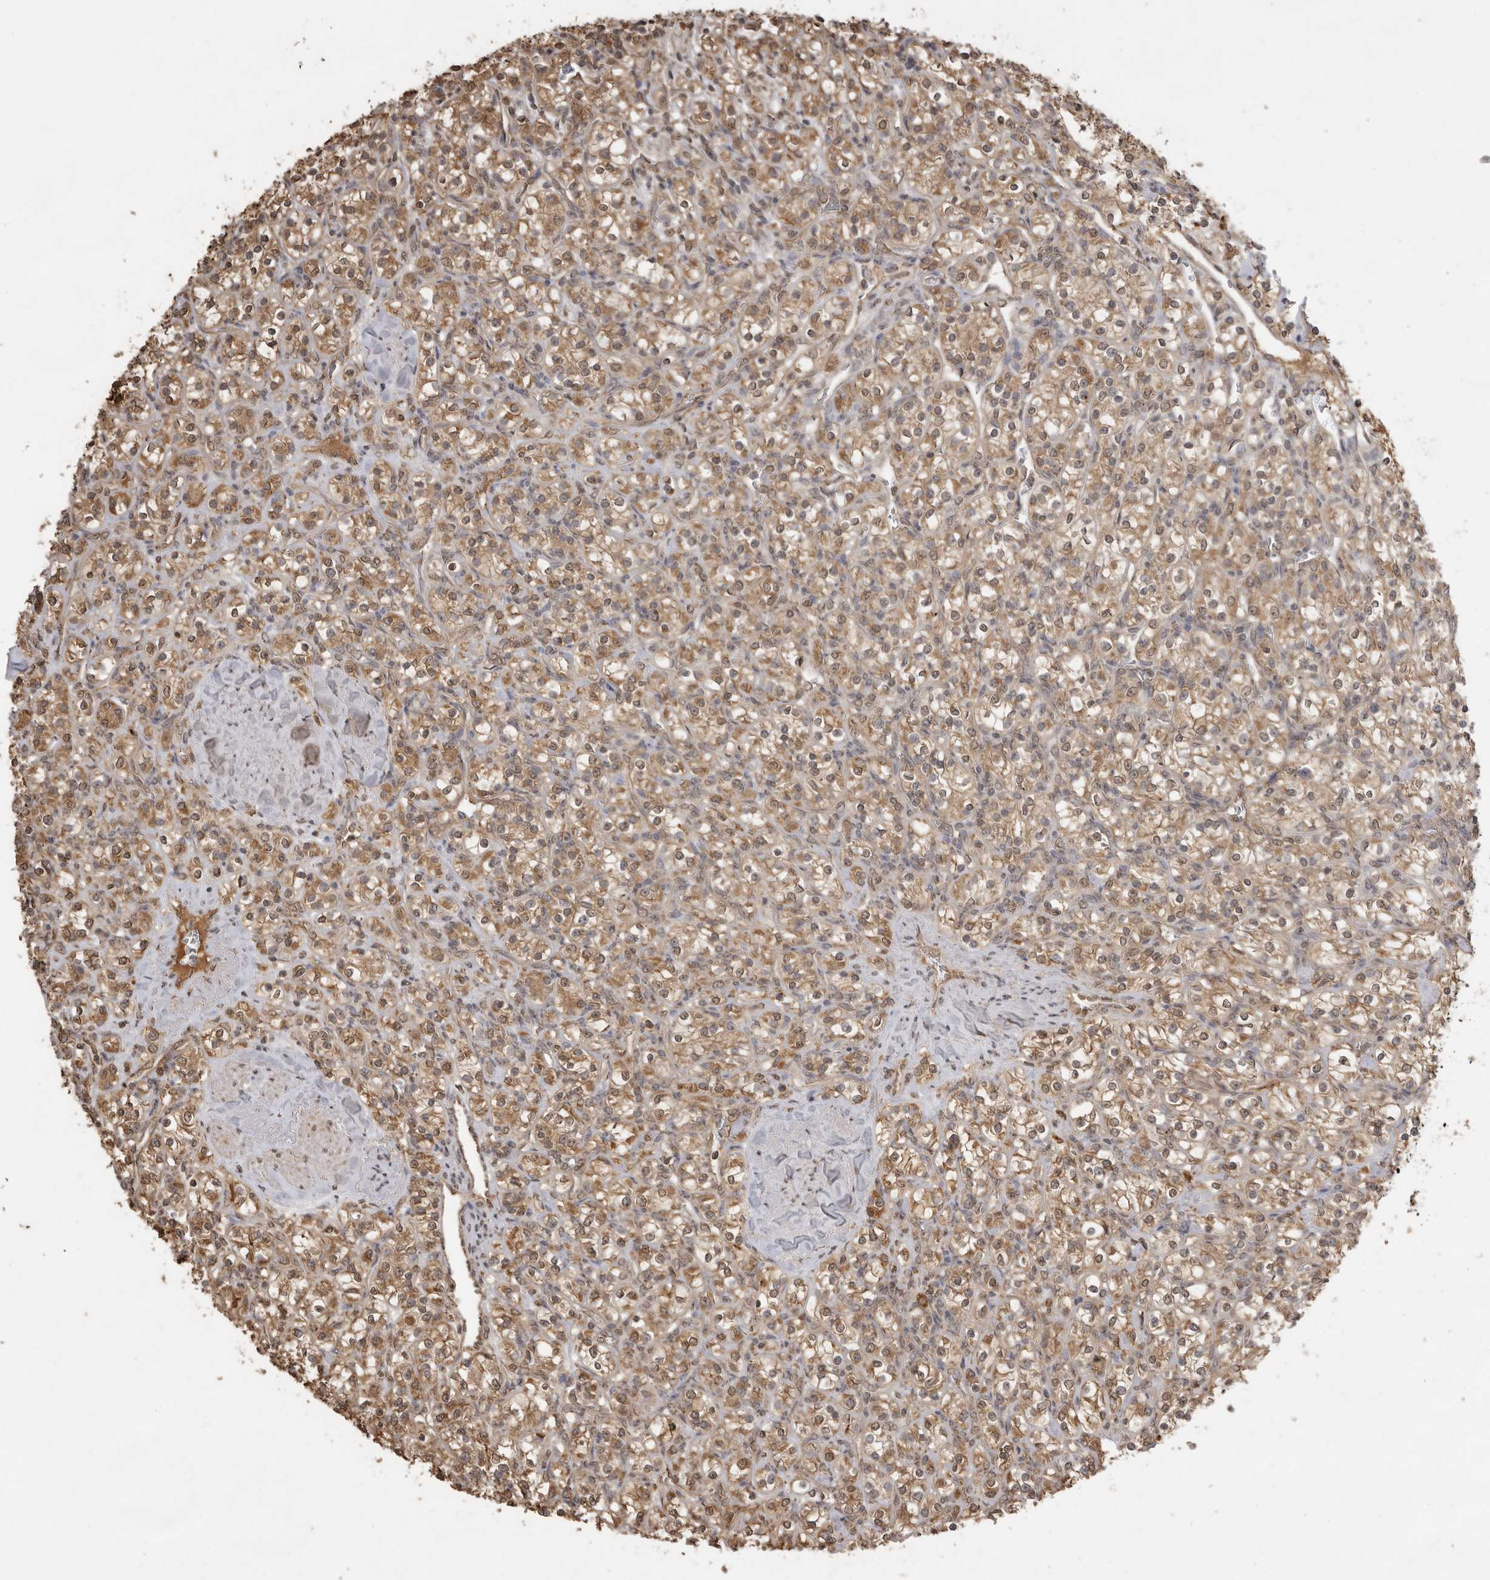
{"staining": {"intensity": "moderate", "quantity": ">75%", "location": "cytoplasmic/membranous,nuclear"}, "tissue": "renal cancer", "cell_type": "Tumor cells", "image_type": "cancer", "snomed": [{"axis": "morphology", "description": "Adenocarcinoma, NOS"}, {"axis": "topography", "description": "Kidney"}], "caption": "Immunohistochemical staining of human renal cancer (adenocarcinoma) reveals medium levels of moderate cytoplasmic/membranous and nuclear protein staining in about >75% of tumor cells.", "gene": "JAG2", "patient": {"sex": "male", "age": 77}}